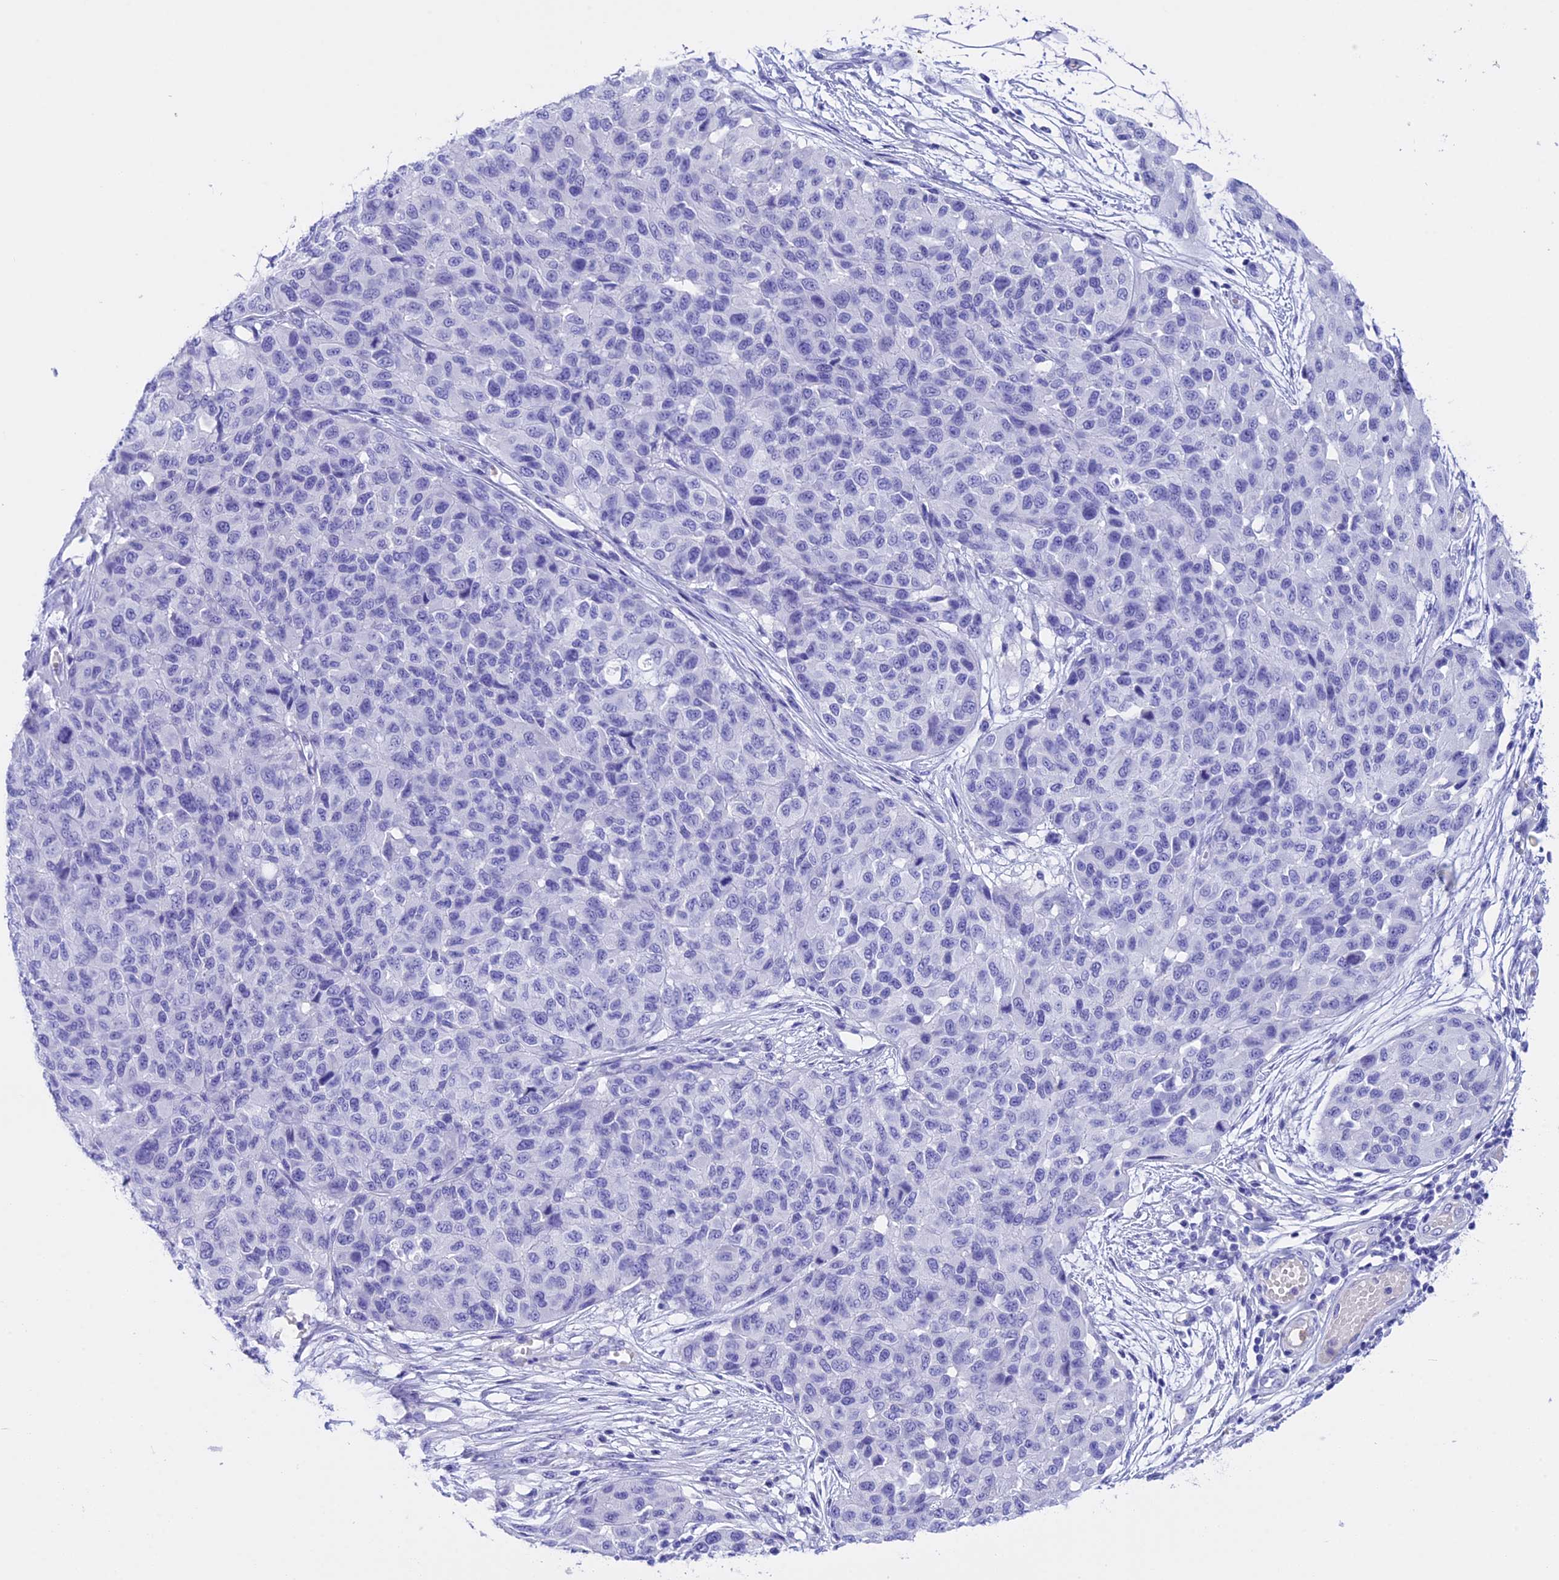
{"staining": {"intensity": "negative", "quantity": "none", "location": "none"}, "tissue": "melanoma", "cell_type": "Tumor cells", "image_type": "cancer", "snomed": [{"axis": "morphology", "description": "Normal tissue, NOS"}, {"axis": "morphology", "description": "Malignant melanoma, NOS"}, {"axis": "topography", "description": "Skin"}], "caption": "Tumor cells are negative for protein expression in human malignant melanoma.", "gene": "CLC", "patient": {"sex": "male", "age": 62}}